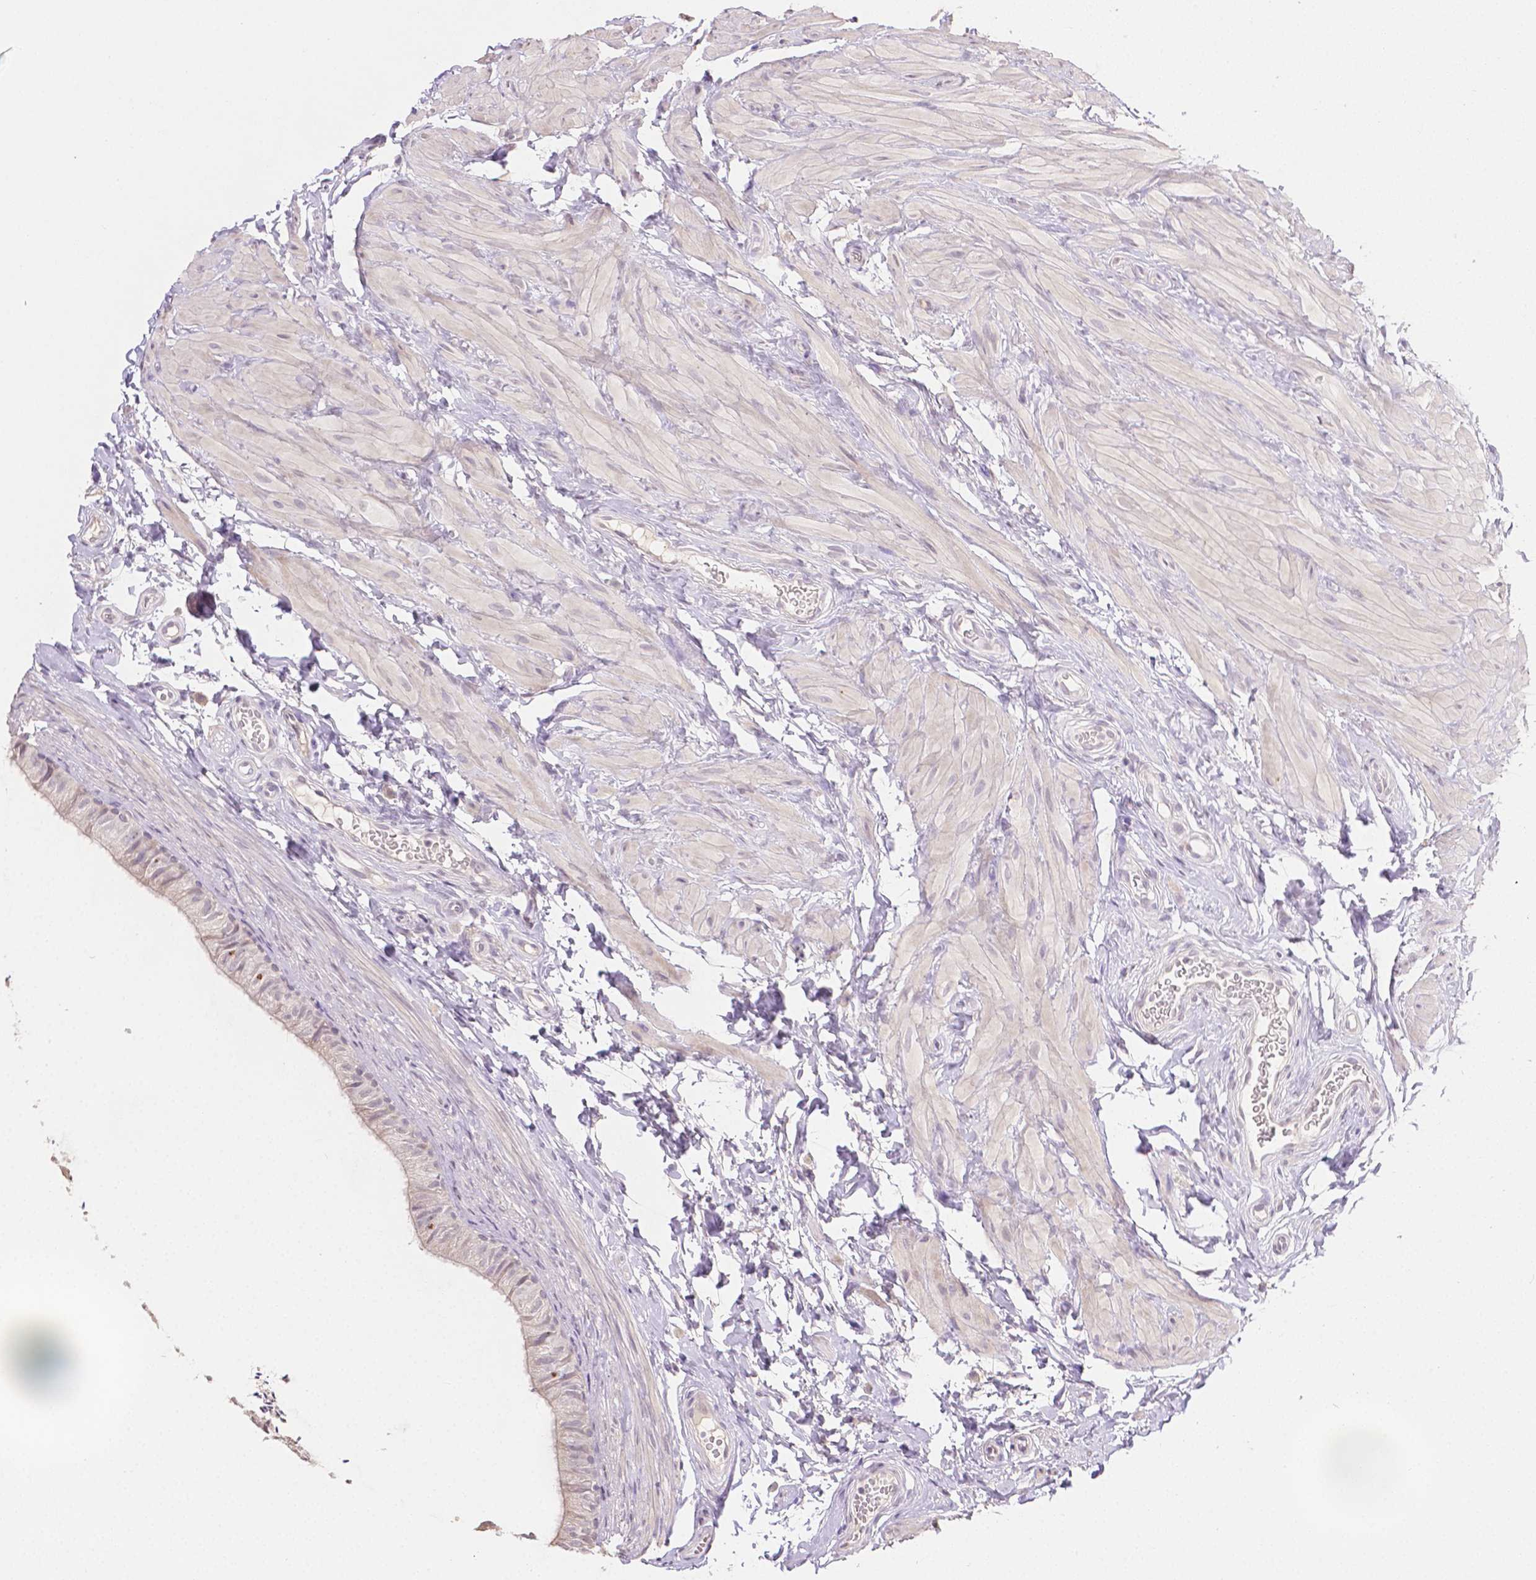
{"staining": {"intensity": "weak", "quantity": "<25%", "location": "cytoplasmic/membranous"}, "tissue": "epididymis", "cell_type": "Glandular cells", "image_type": "normal", "snomed": [{"axis": "morphology", "description": "Normal tissue, NOS"}, {"axis": "topography", "description": "Epididymis, spermatic cord, NOS"}, {"axis": "topography", "description": "Epididymis"}, {"axis": "topography", "description": "Peripheral nerve tissue"}], "caption": "An image of epididymis stained for a protein demonstrates no brown staining in glandular cells.", "gene": "TGM1", "patient": {"sex": "male", "age": 29}}